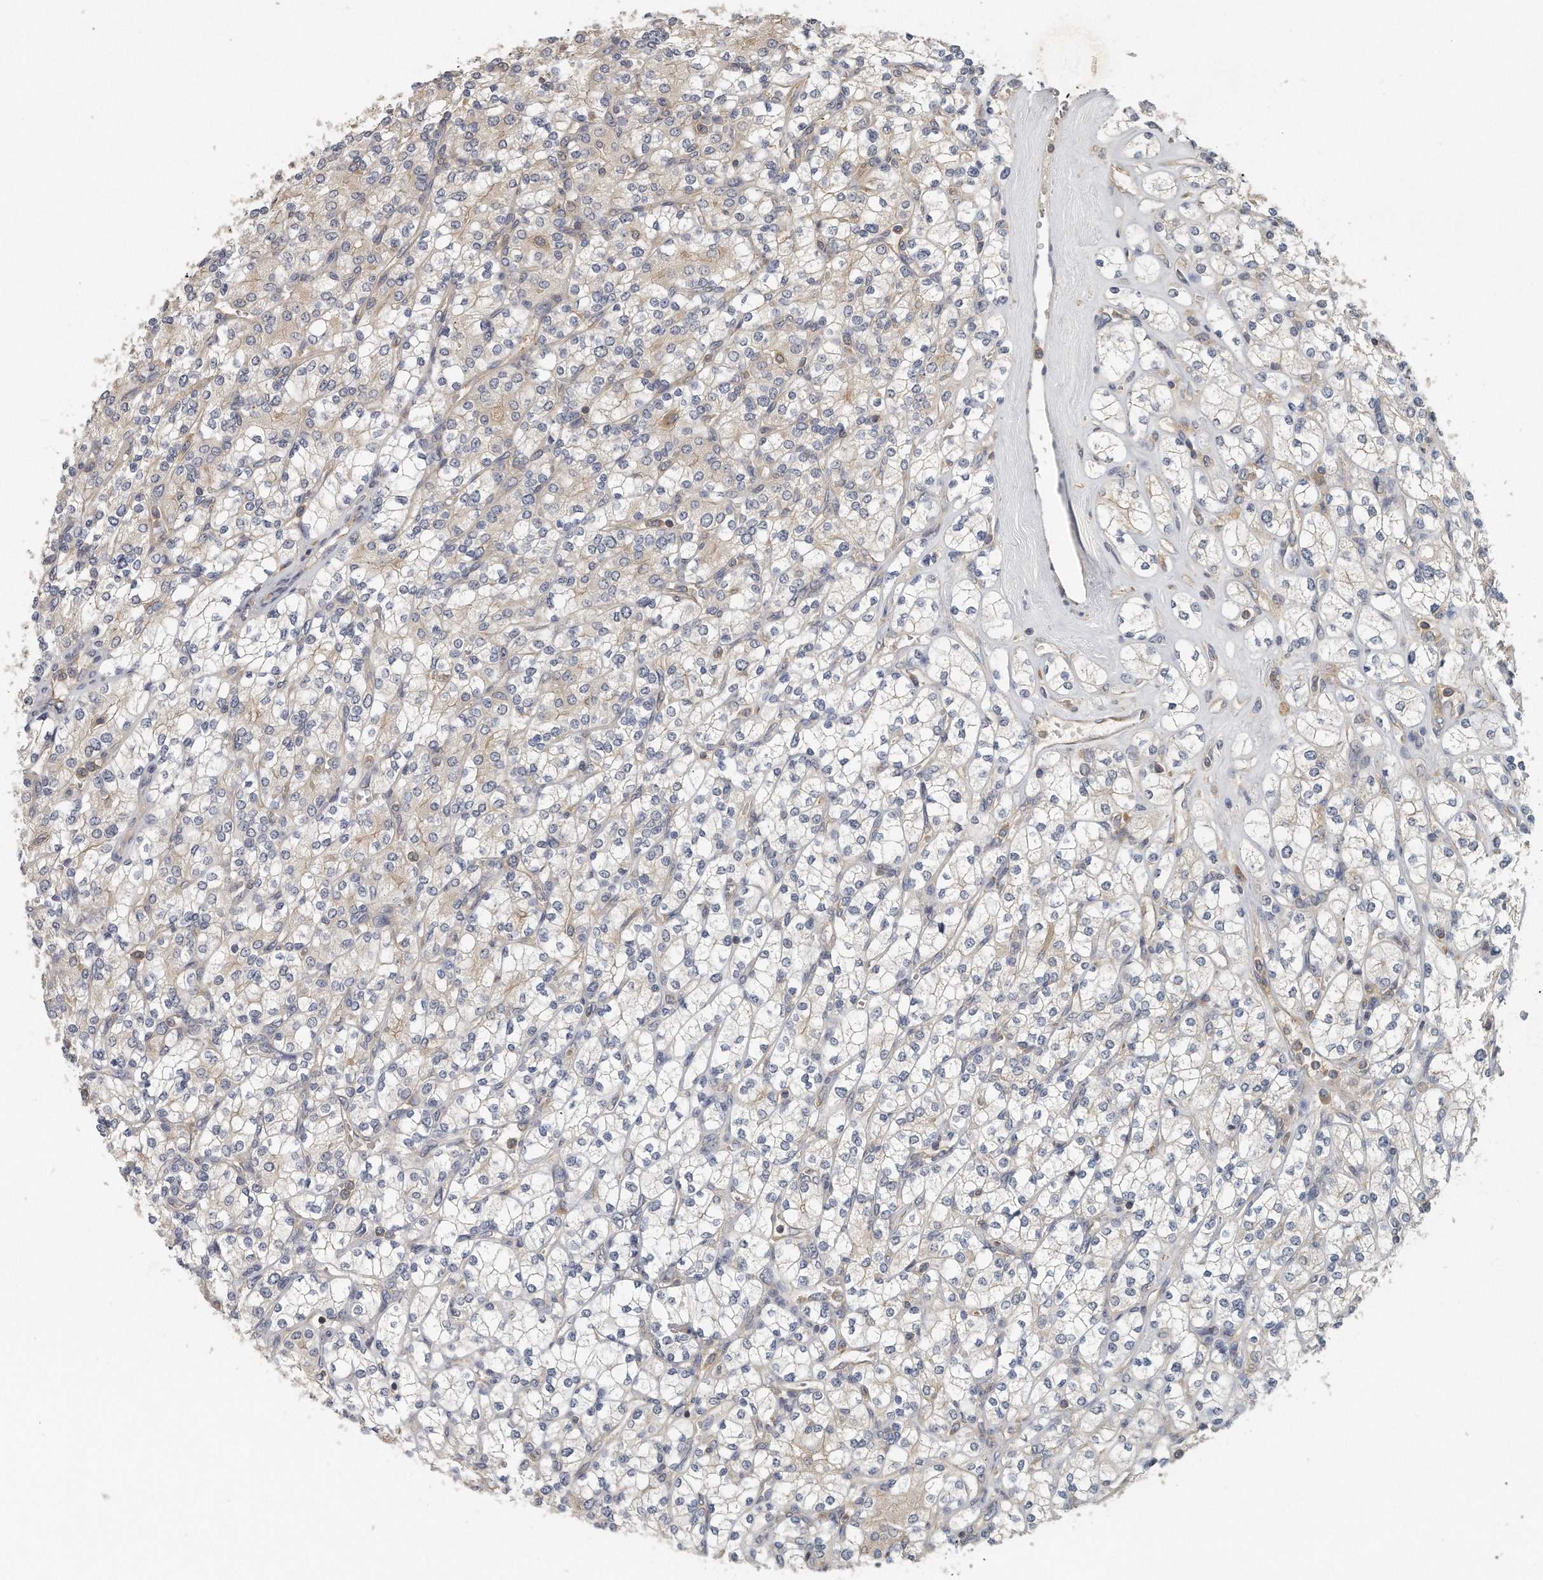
{"staining": {"intensity": "weak", "quantity": "<25%", "location": "cytoplasmic/membranous"}, "tissue": "renal cancer", "cell_type": "Tumor cells", "image_type": "cancer", "snomed": [{"axis": "morphology", "description": "Adenocarcinoma, NOS"}, {"axis": "topography", "description": "Kidney"}], "caption": "This is an immunohistochemistry (IHC) image of adenocarcinoma (renal). There is no staining in tumor cells.", "gene": "EIF3I", "patient": {"sex": "male", "age": 77}}